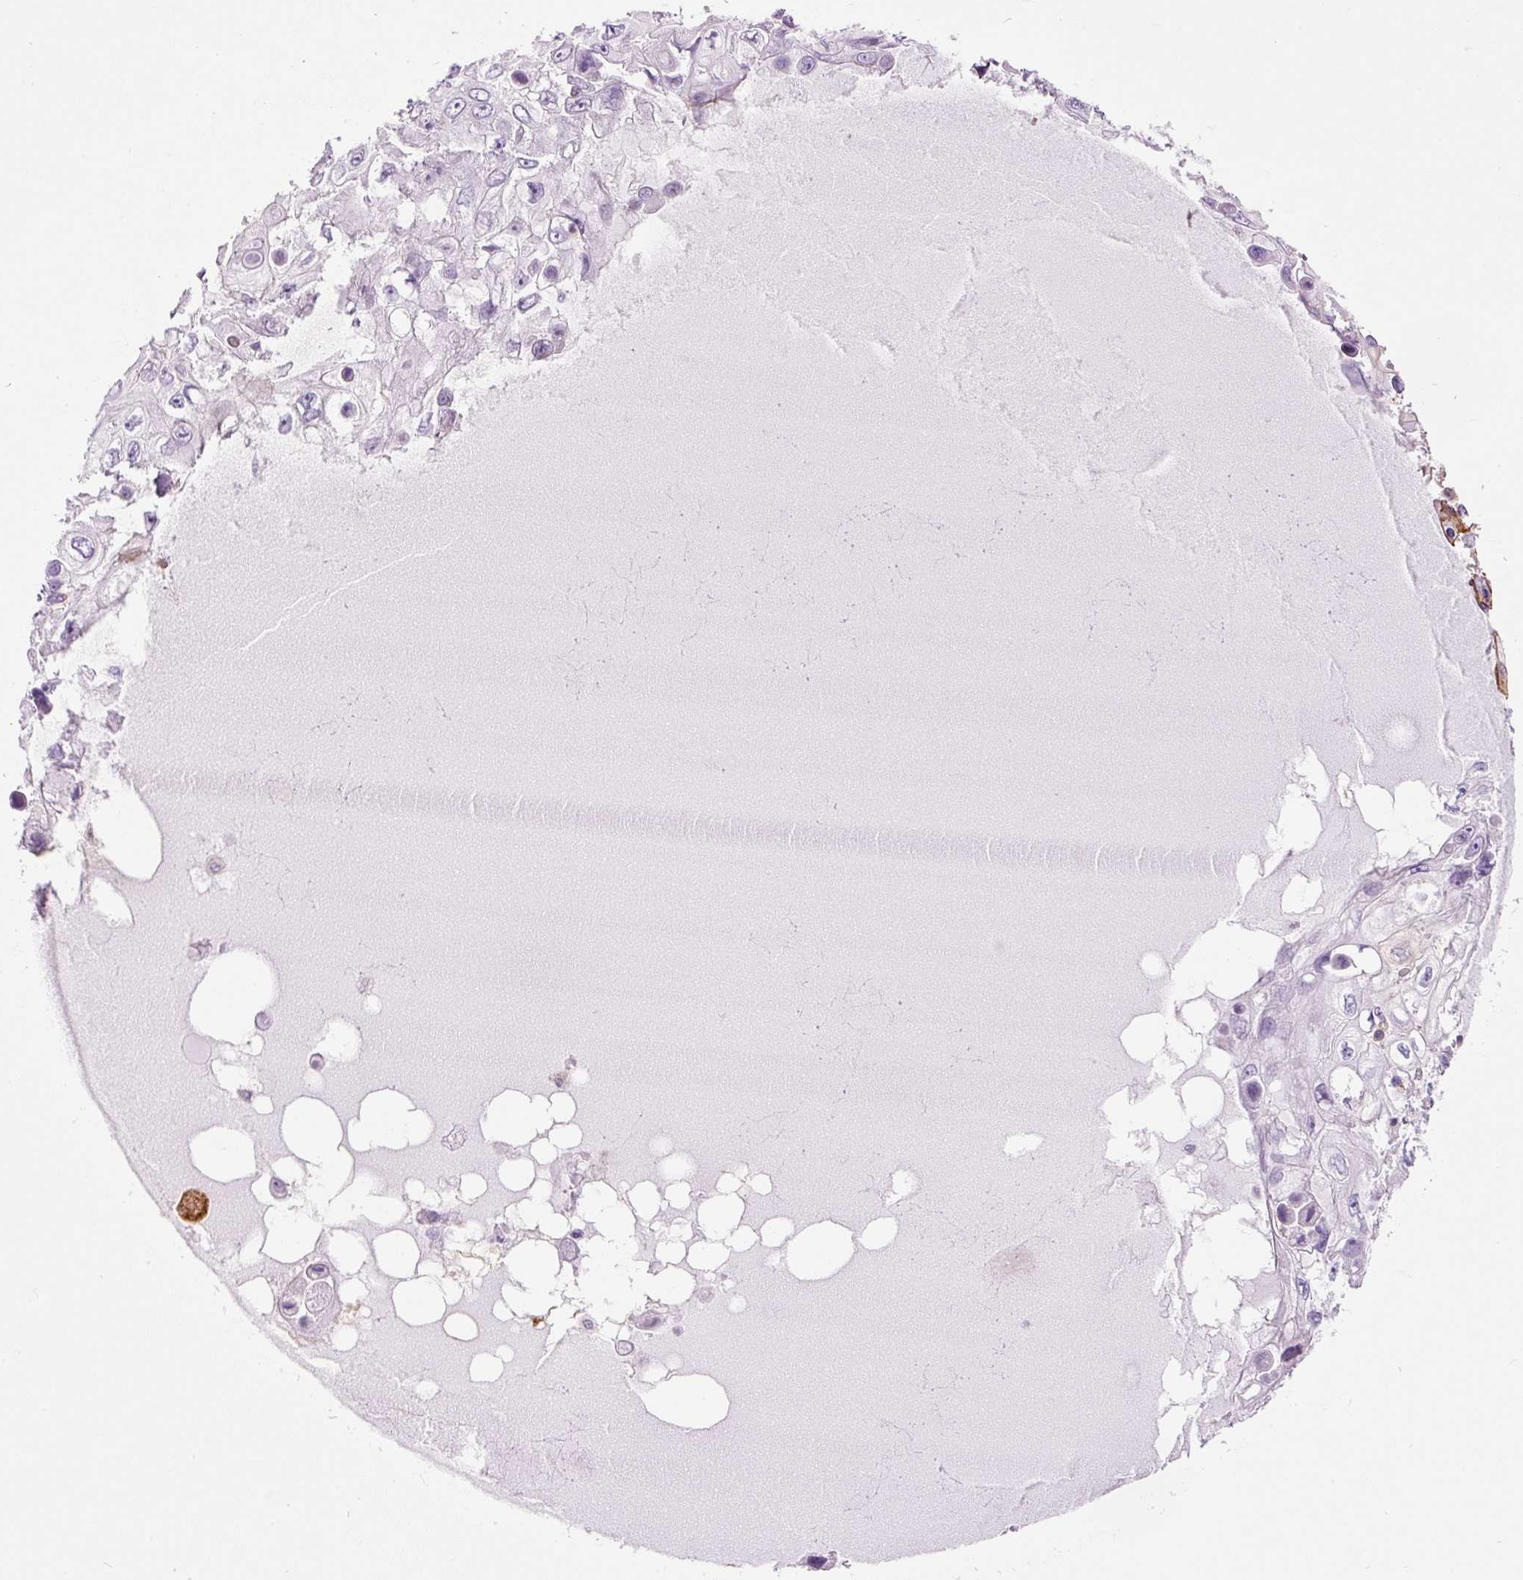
{"staining": {"intensity": "negative", "quantity": "none", "location": "none"}, "tissue": "skin cancer", "cell_type": "Tumor cells", "image_type": "cancer", "snomed": [{"axis": "morphology", "description": "Squamous cell carcinoma, NOS"}, {"axis": "topography", "description": "Skin"}], "caption": "This is an immunohistochemistry micrograph of squamous cell carcinoma (skin). There is no staining in tumor cells.", "gene": "DOK6", "patient": {"sex": "male", "age": 82}}